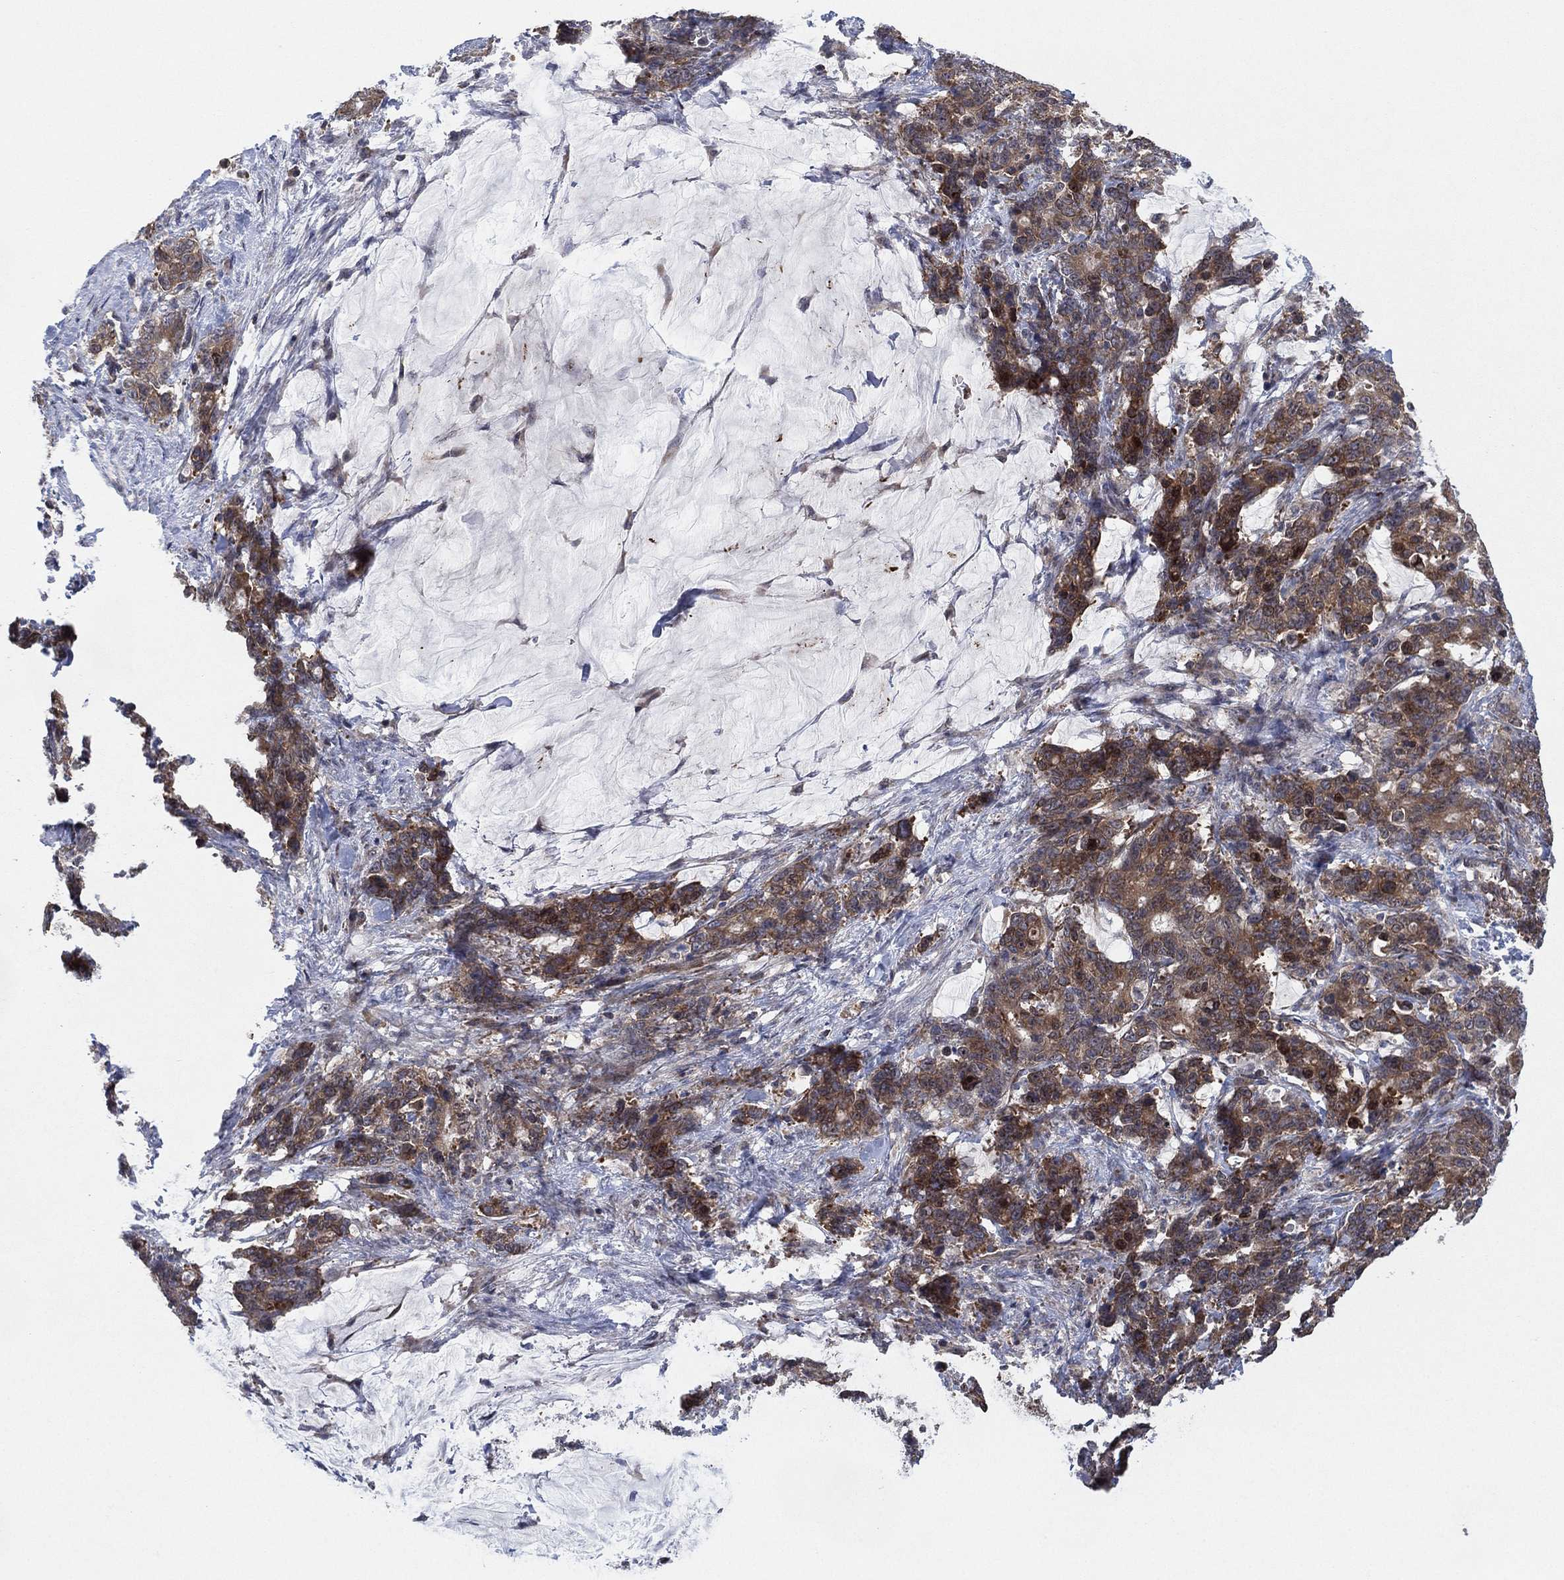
{"staining": {"intensity": "moderate", "quantity": ">75%", "location": "cytoplasmic/membranous"}, "tissue": "stomach cancer", "cell_type": "Tumor cells", "image_type": "cancer", "snomed": [{"axis": "morphology", "description": "Normal tissue, NOS"}, {"axis": "morphology", "description": "Adenocarcinoma, NOS"}, {"axis": "topography", "description": "Stomach"}], "caption": "Brown immunohistochemical staining in stomach cancer (adenocarcinoma) reveals moderate cytoplasmic/membranous positivity in about >75% of tumor cells.", "gene": "TMCO1", "patient": {"sex": "female", "age": 64}}